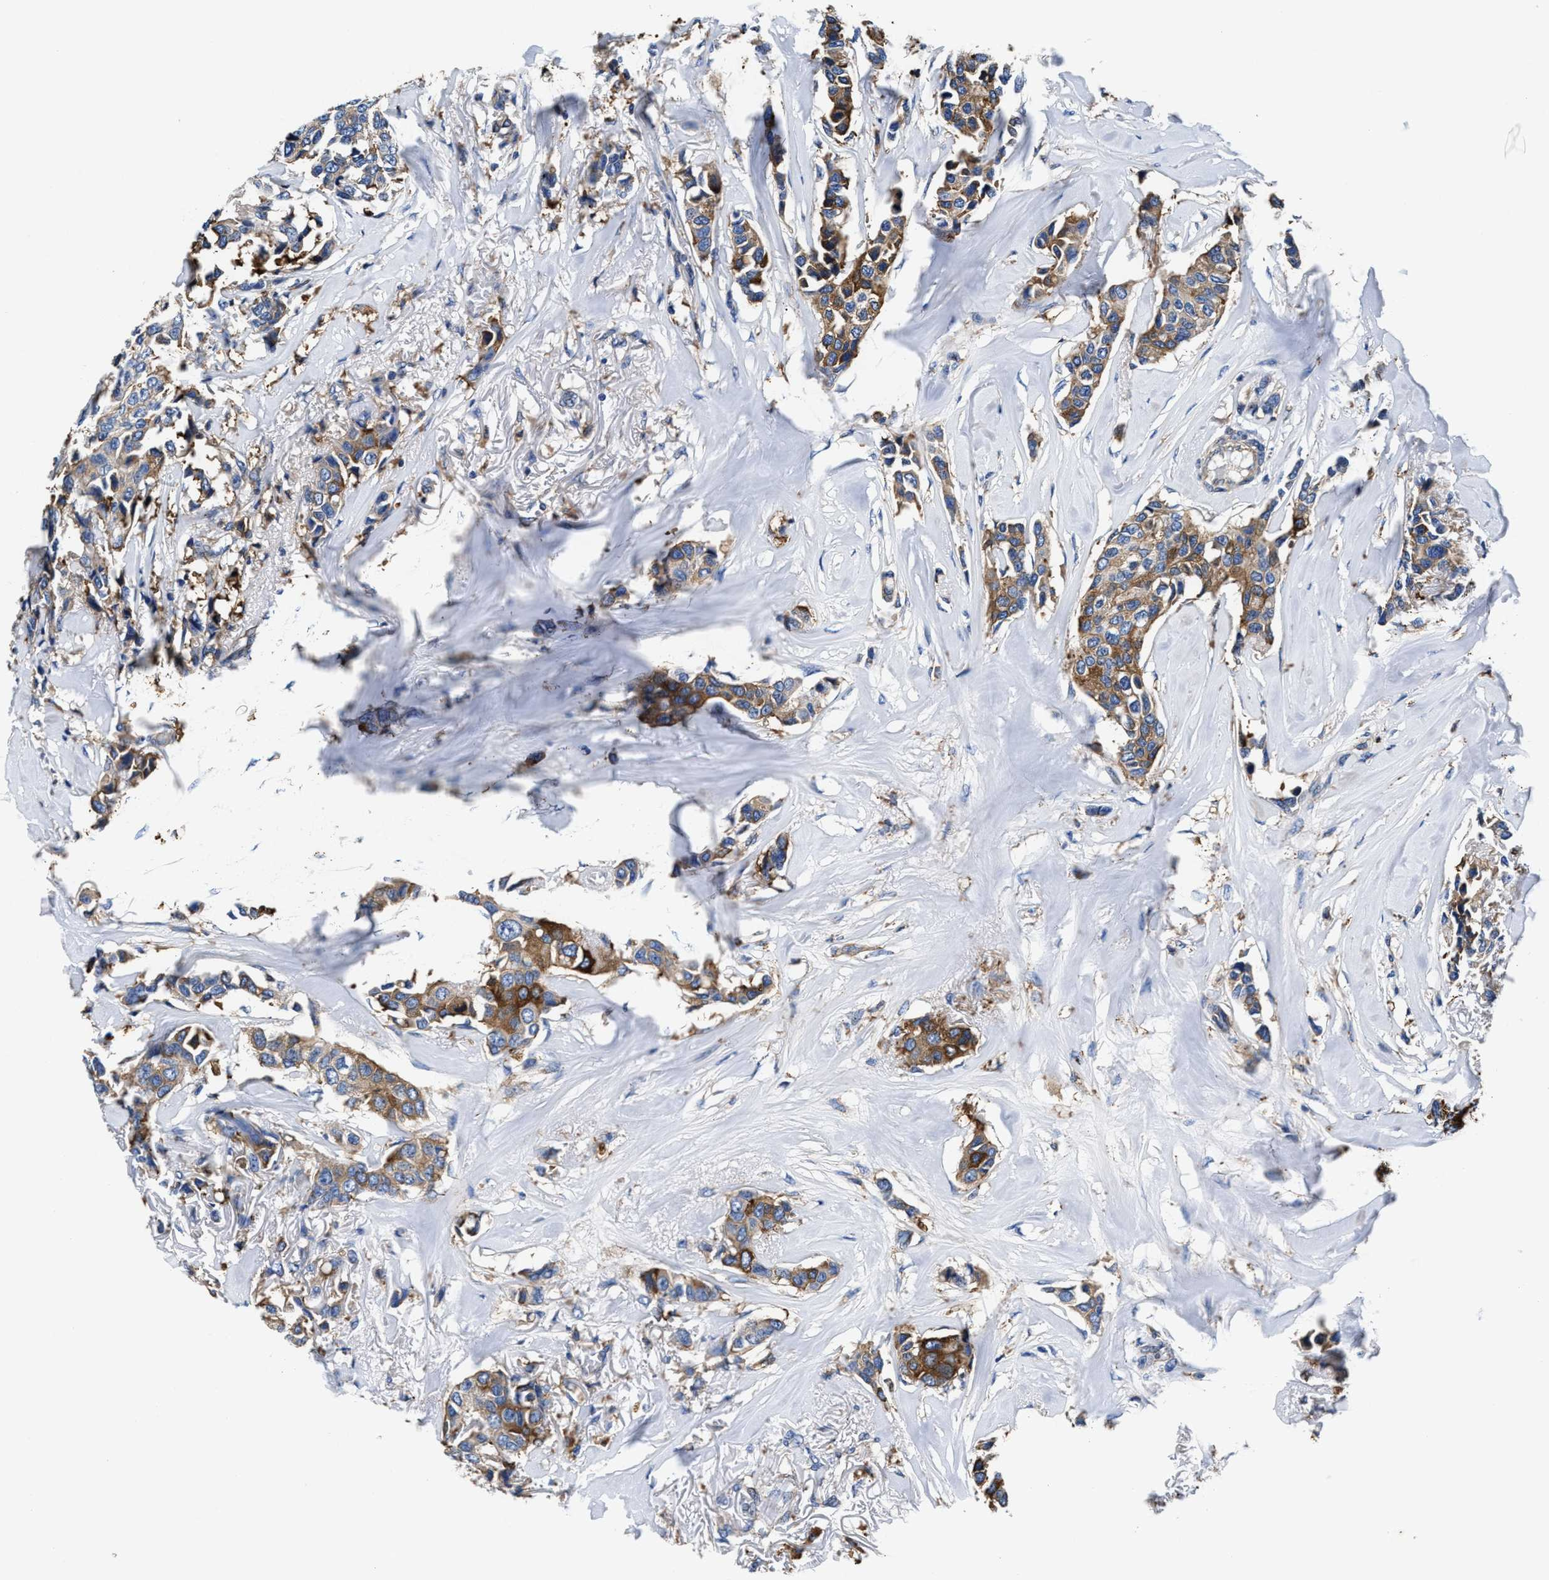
{"staining": {"intensity": "moderate", "quantity": ">75%", "location": "cytoplasmic/membranous"}, "tissue": "breast cancer", "cell_type": "Tumor cells", "image_type": "cancer", "snomed": [{"axis": "morphology", "description": "Duct carcinoma"}, {"axis": "topography", "description": "Breast"}], "caption": "Immunohistochemical staining of breast cancer (infiltrating ductal carcinoma) demonstrates medium levels of moderate cytoplasmic/membranous expression in about >75% of tumor cells. Nuclei are stained in blue.", "gene": "PPP1R9B", "patient": {"sex": "female", "age": 80}}